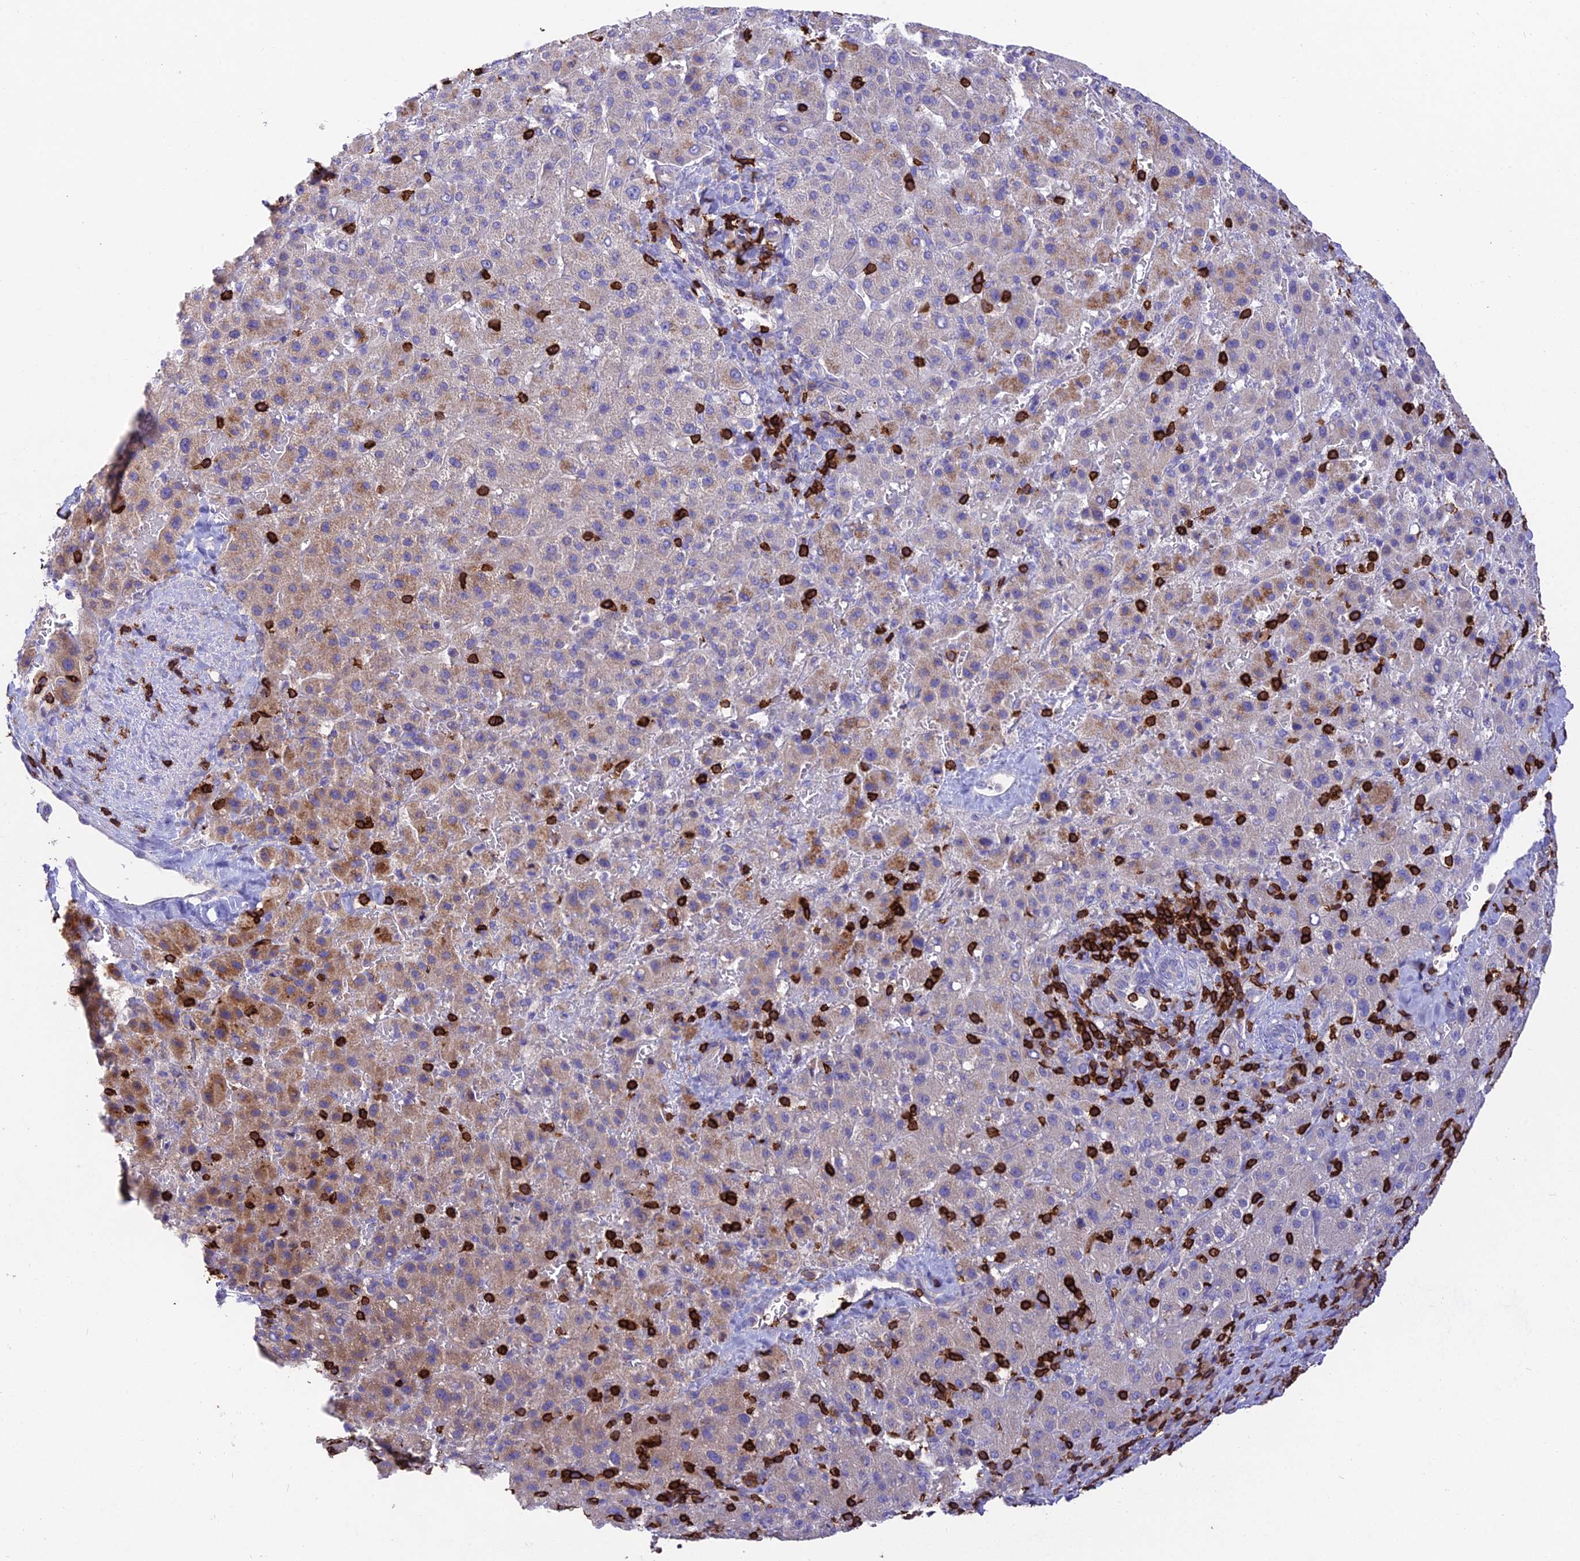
{"staining": {"intensity": "weak", "quantity": "25%-75%", "location": "cytoplasmic/membranous"}, "tissue": "liver cancer", "cell_type": "Tumor cells", "image_type": "cancer", "snomed": [{"axis": "morphology", "description": "Carcinoma, Hepatocellular, NOS"}, {"axis": "topography", "description": "Liver"}], "caption": "Weak cytoplasmic/membranous staining is appreciated in approximately 25%-75% of tumor cells in liver cancer (hepatocellular carcinoma).", "gene": "PTPRCAP", "patient": {"sex": "female", "age": 58}}